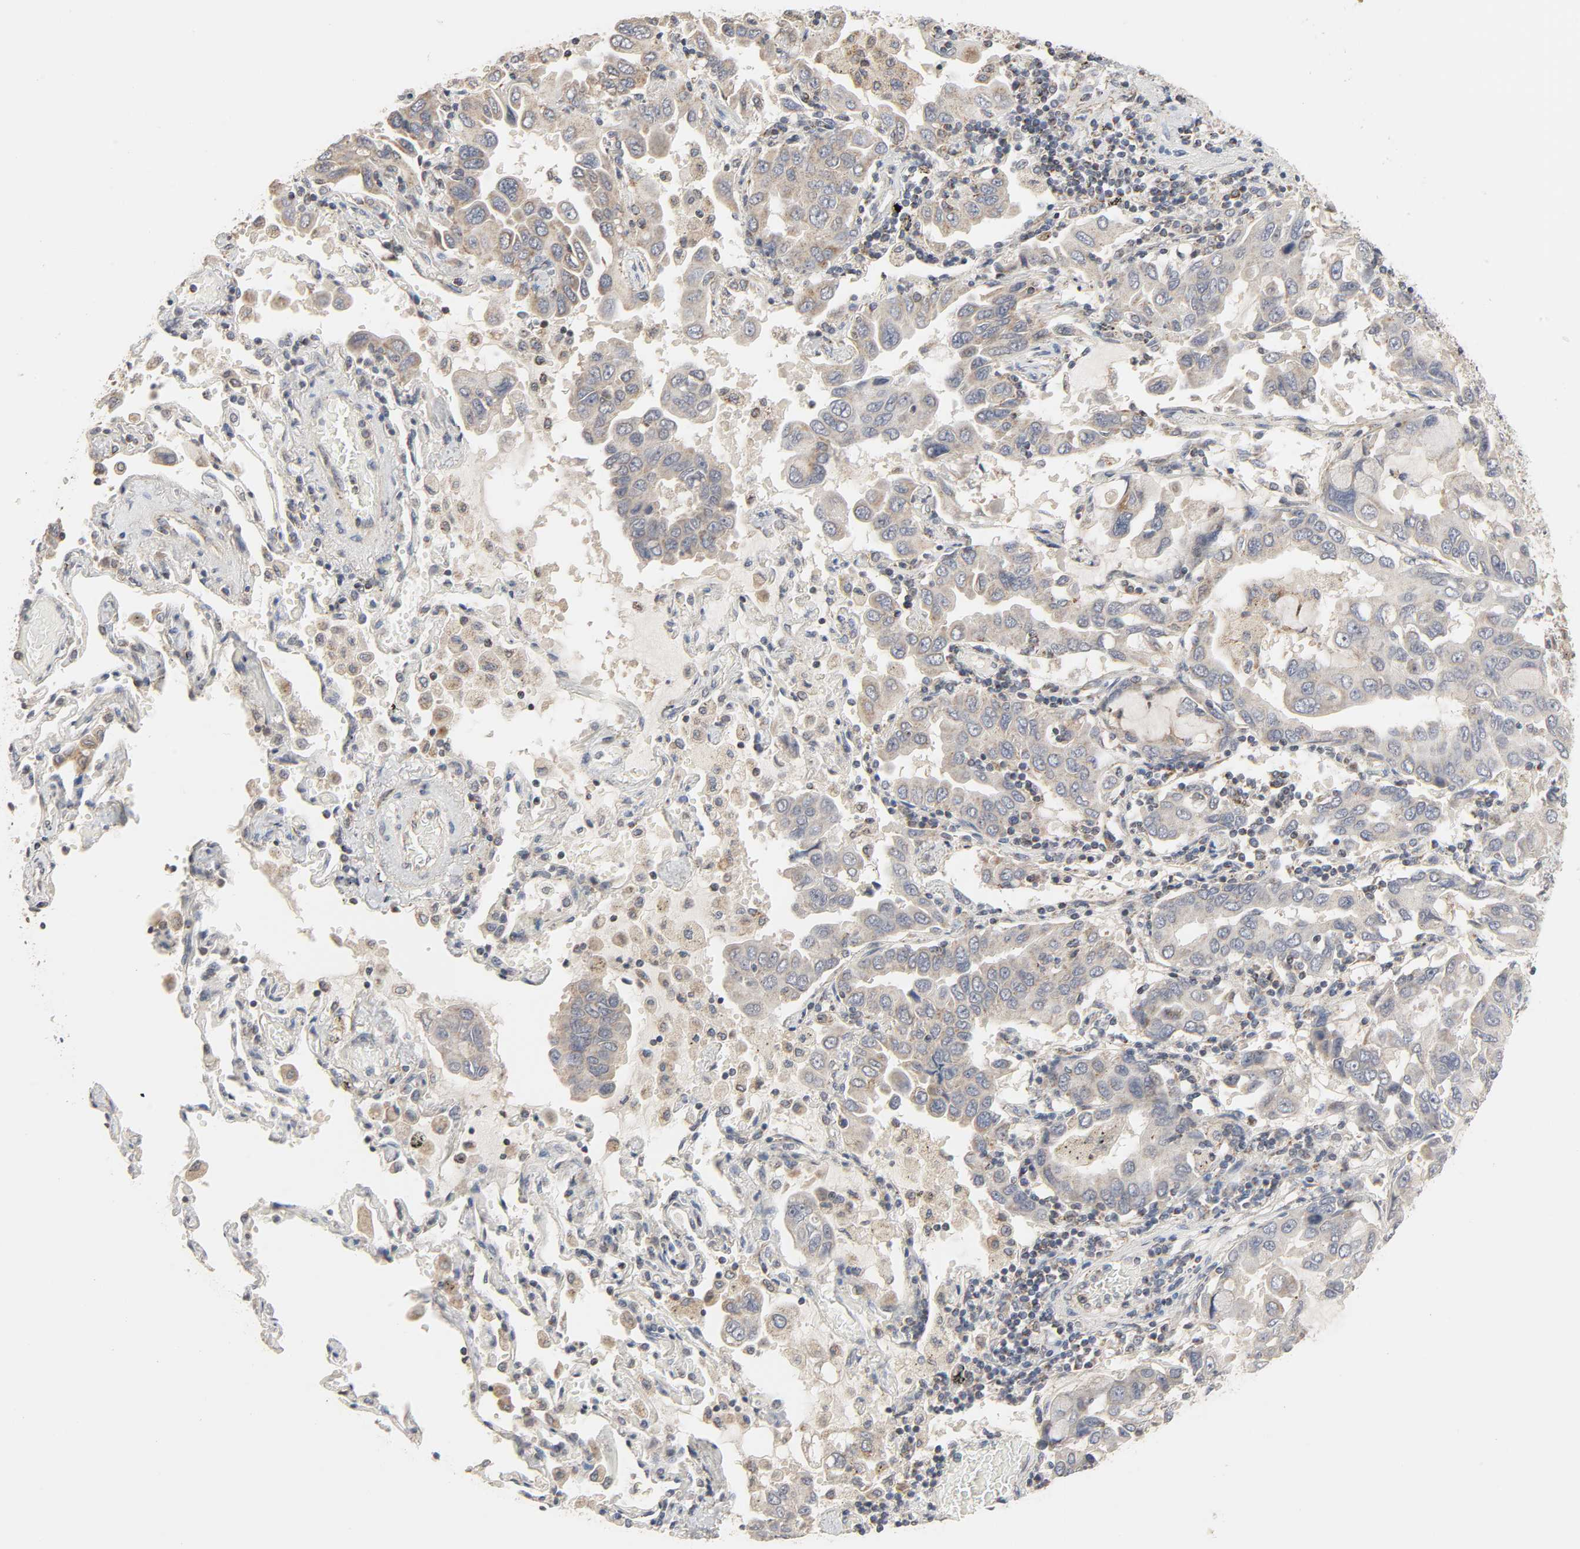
{"staining": {"intensity": "weak", "quantity": "25%-75%", "location": "cytoplasmic/membranous"}, "tissue": "lung cancer", "cell_type": "Tumor cells", "image_type": "cancer", "snomed": [{"axis": "morphology", "description": "Adenocarcinoma, NOS"}, {"axis": "topography", "description": "Lung"}], "caption": "Immunohistochemical staining of human adenocarcinoma (lung) displays low levels of weak cytoplasmic/membranous staining in approximately 25%-75% of tumor cells. The protein is shown in brown color, while the nuclei are stained blue.", "gene": "CLEC4E", "patient": {"sex": "male", "age": 64}}